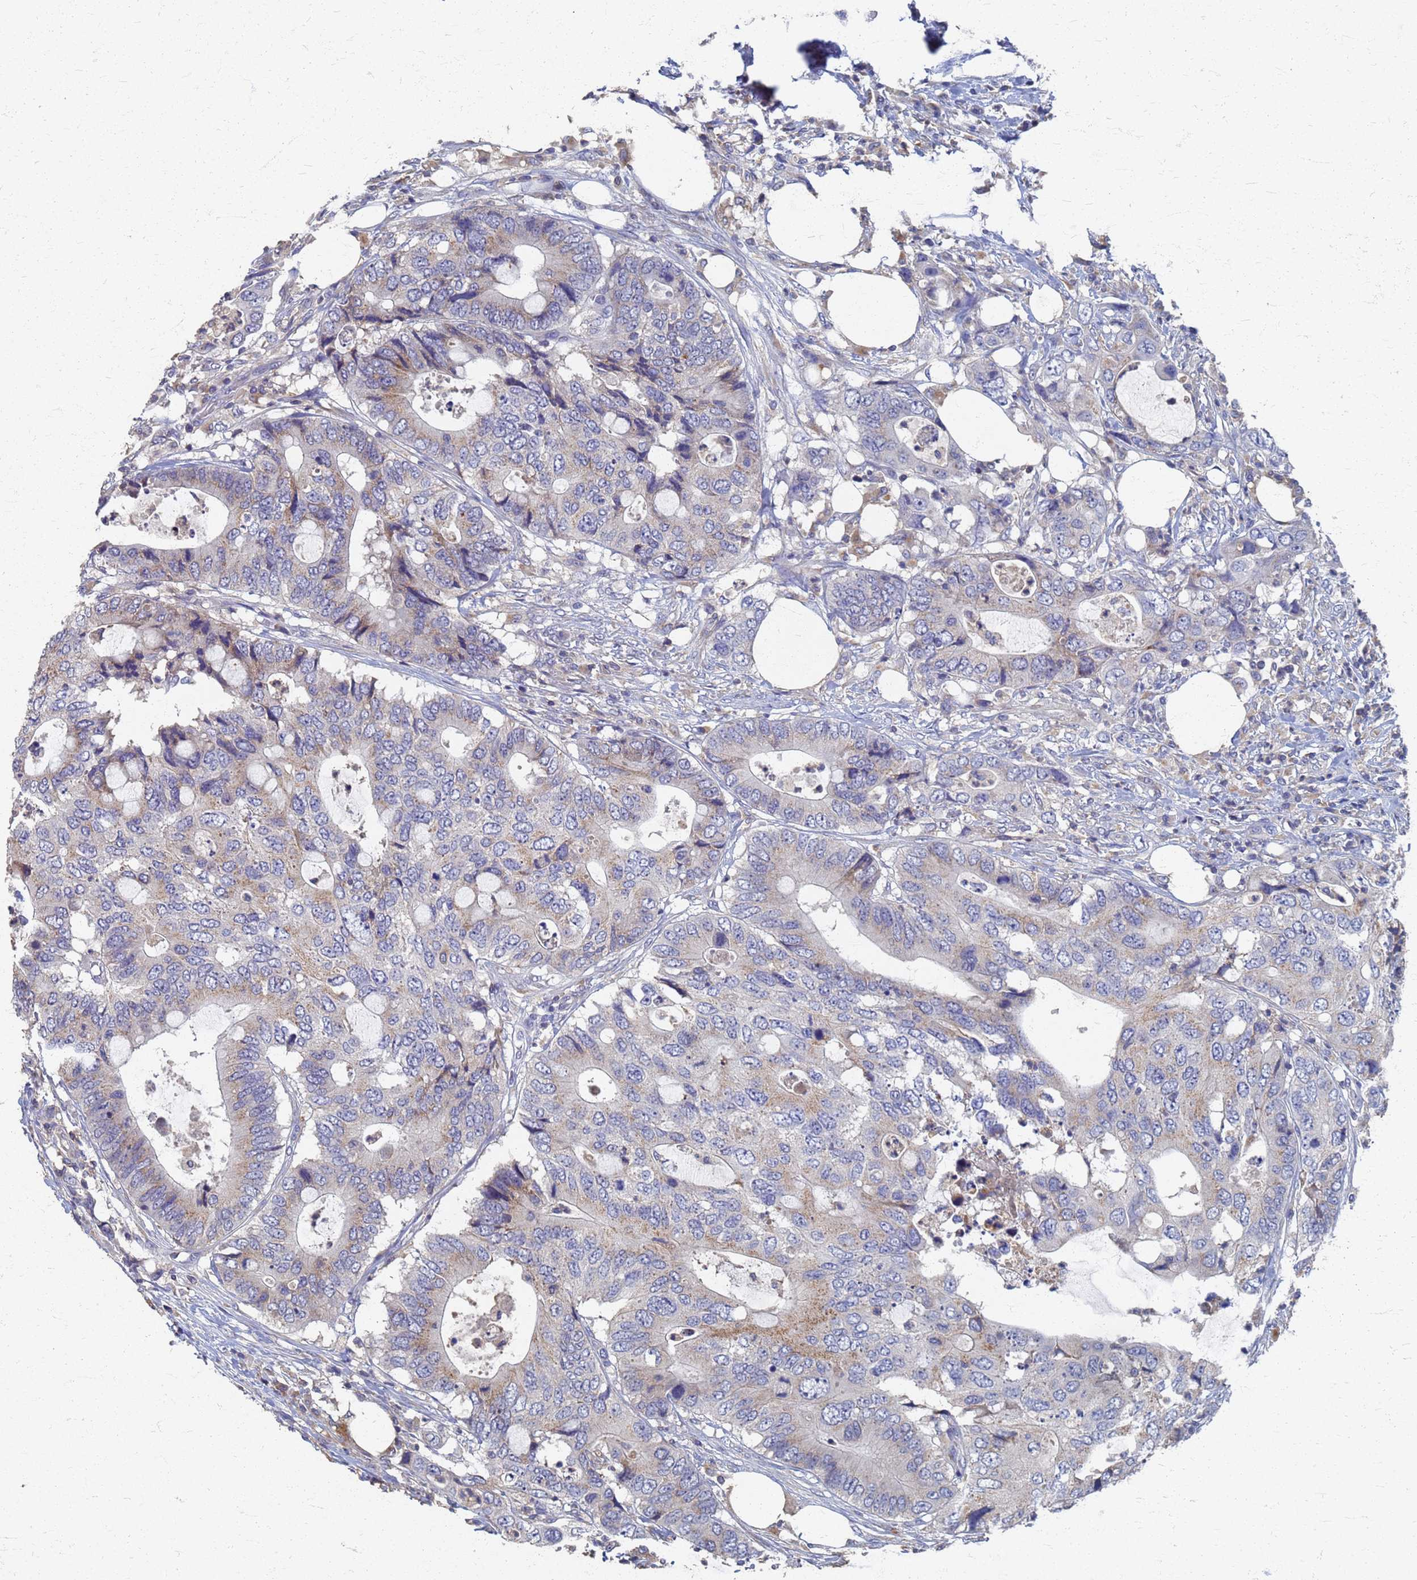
{"staining": {"intensity": "weak", "quantity": "<25%", "location": "cytoplasmic/membranous"}, "tissue": "colorectal cancer", "cell_type": "Tumor cells", "image_type": "cancer", "snomed": [{"axis": "morphology", "description": "Adenocarcinoma, NOS"}, {"axis": "topography", "description": "Colon"}], "caption": "High magnification brightfield microscopy of colorectal cancer stained with DAB (3,3'-diaminobenzidine) (brown) and counterstained with hematoxylin (blue): tumor cells show no significant positivity.", "gene": "KRCC1", "patient": {"sex": "male", "age": 71}}